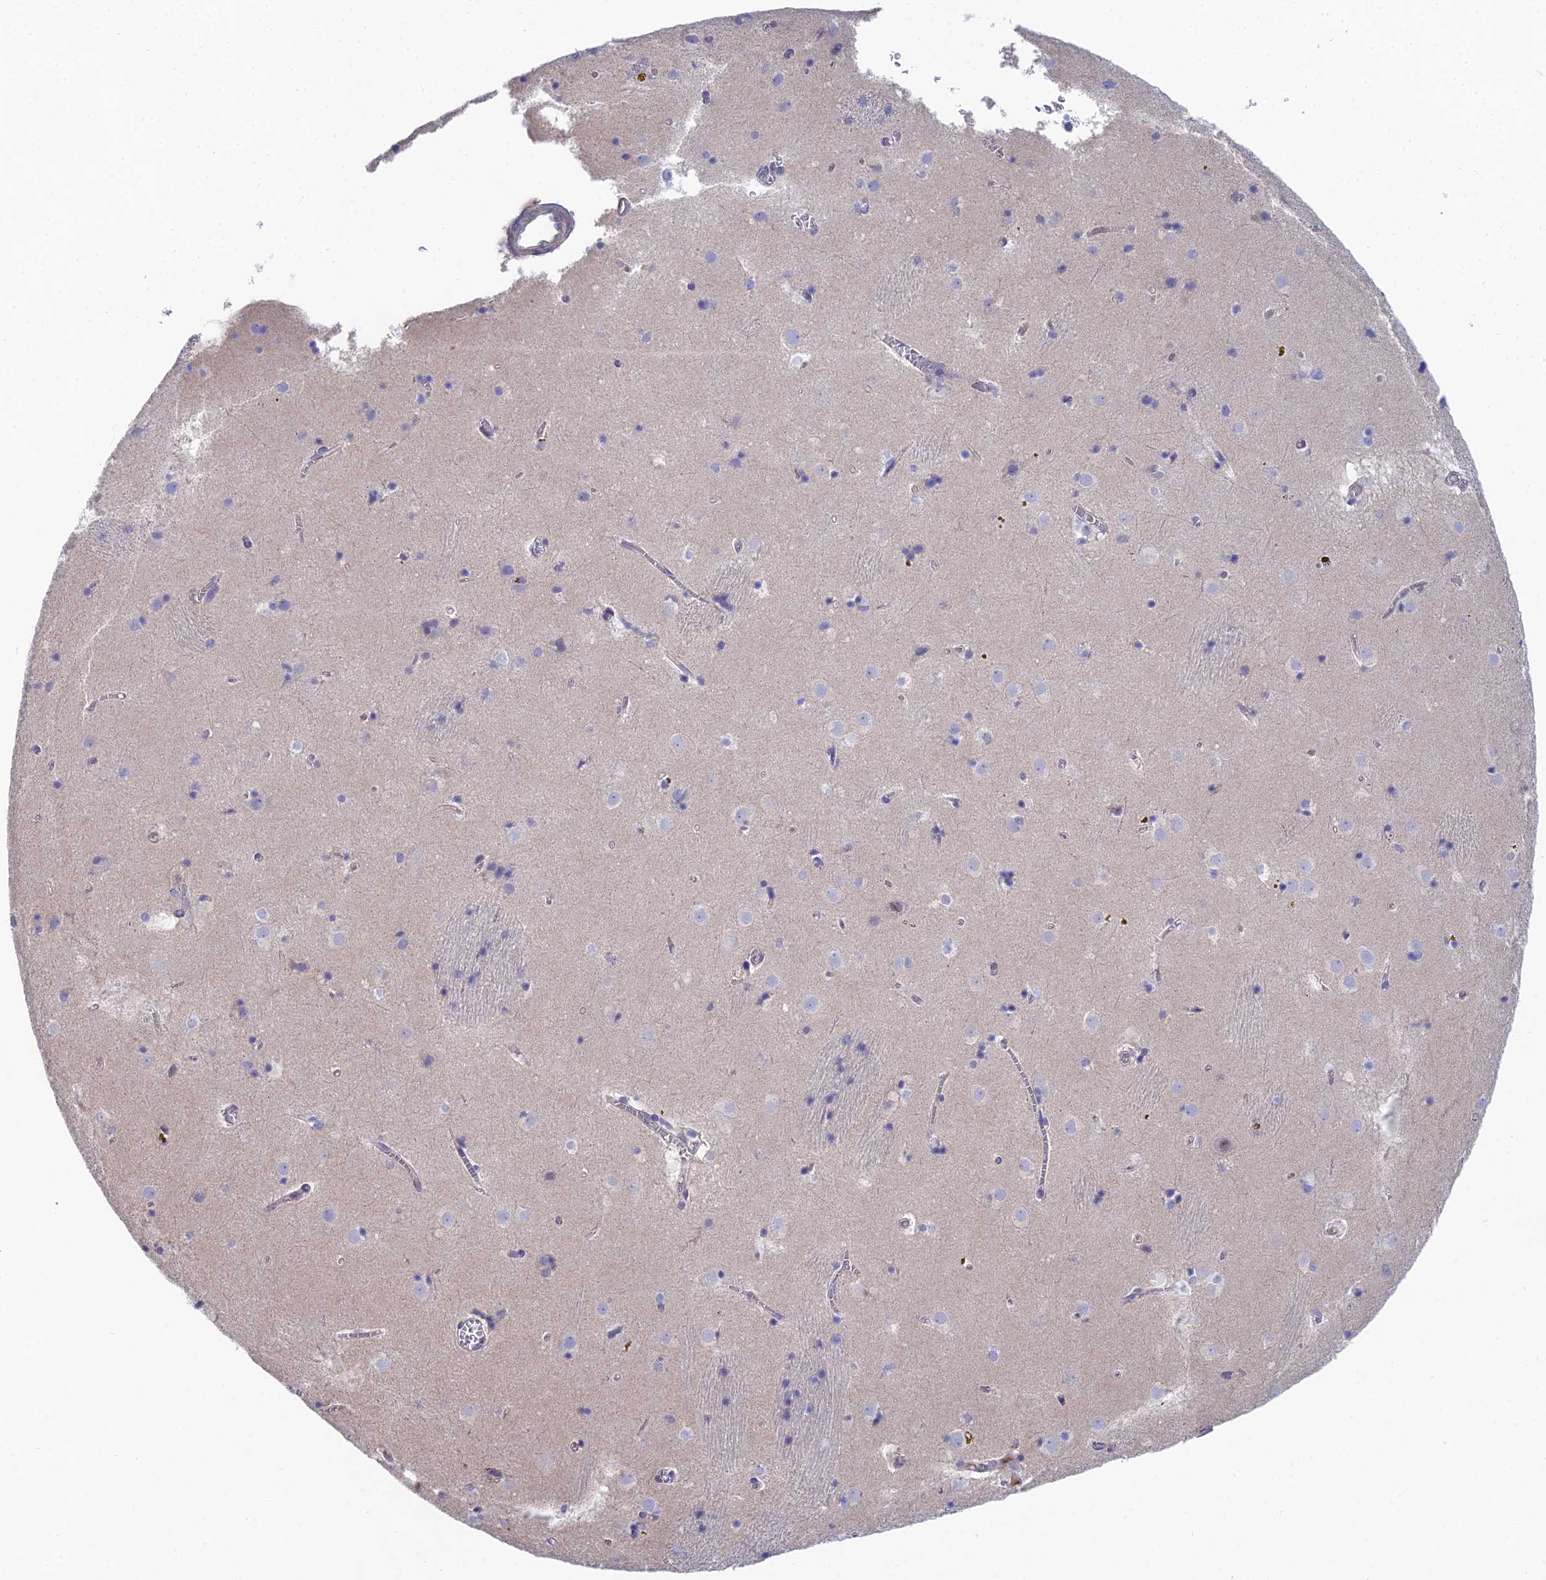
{"staining": {"intensity": "negative", "quantity": "none", "location": "none"}, "tissue": "caudate", "cell_type": "Glial cells", "image_type": "normal", "snomed": [{"axis": "morphology", "description": "Normal tissue, NOS"}, {"axis": "topography", "description": "Lateral ventricle wall"}], "caption": "Immunohistochemical staining of unremarkable caudate displays no significant positivity in glial cells. (Stains: DAB (3,3'-diaminobenzidine) IHC with hematoxylin counter stain, Microscopy: brightfield microscopy at high magnification).", "gene": "DNAH14", "patient": {"sex": "male", "age": 70}}